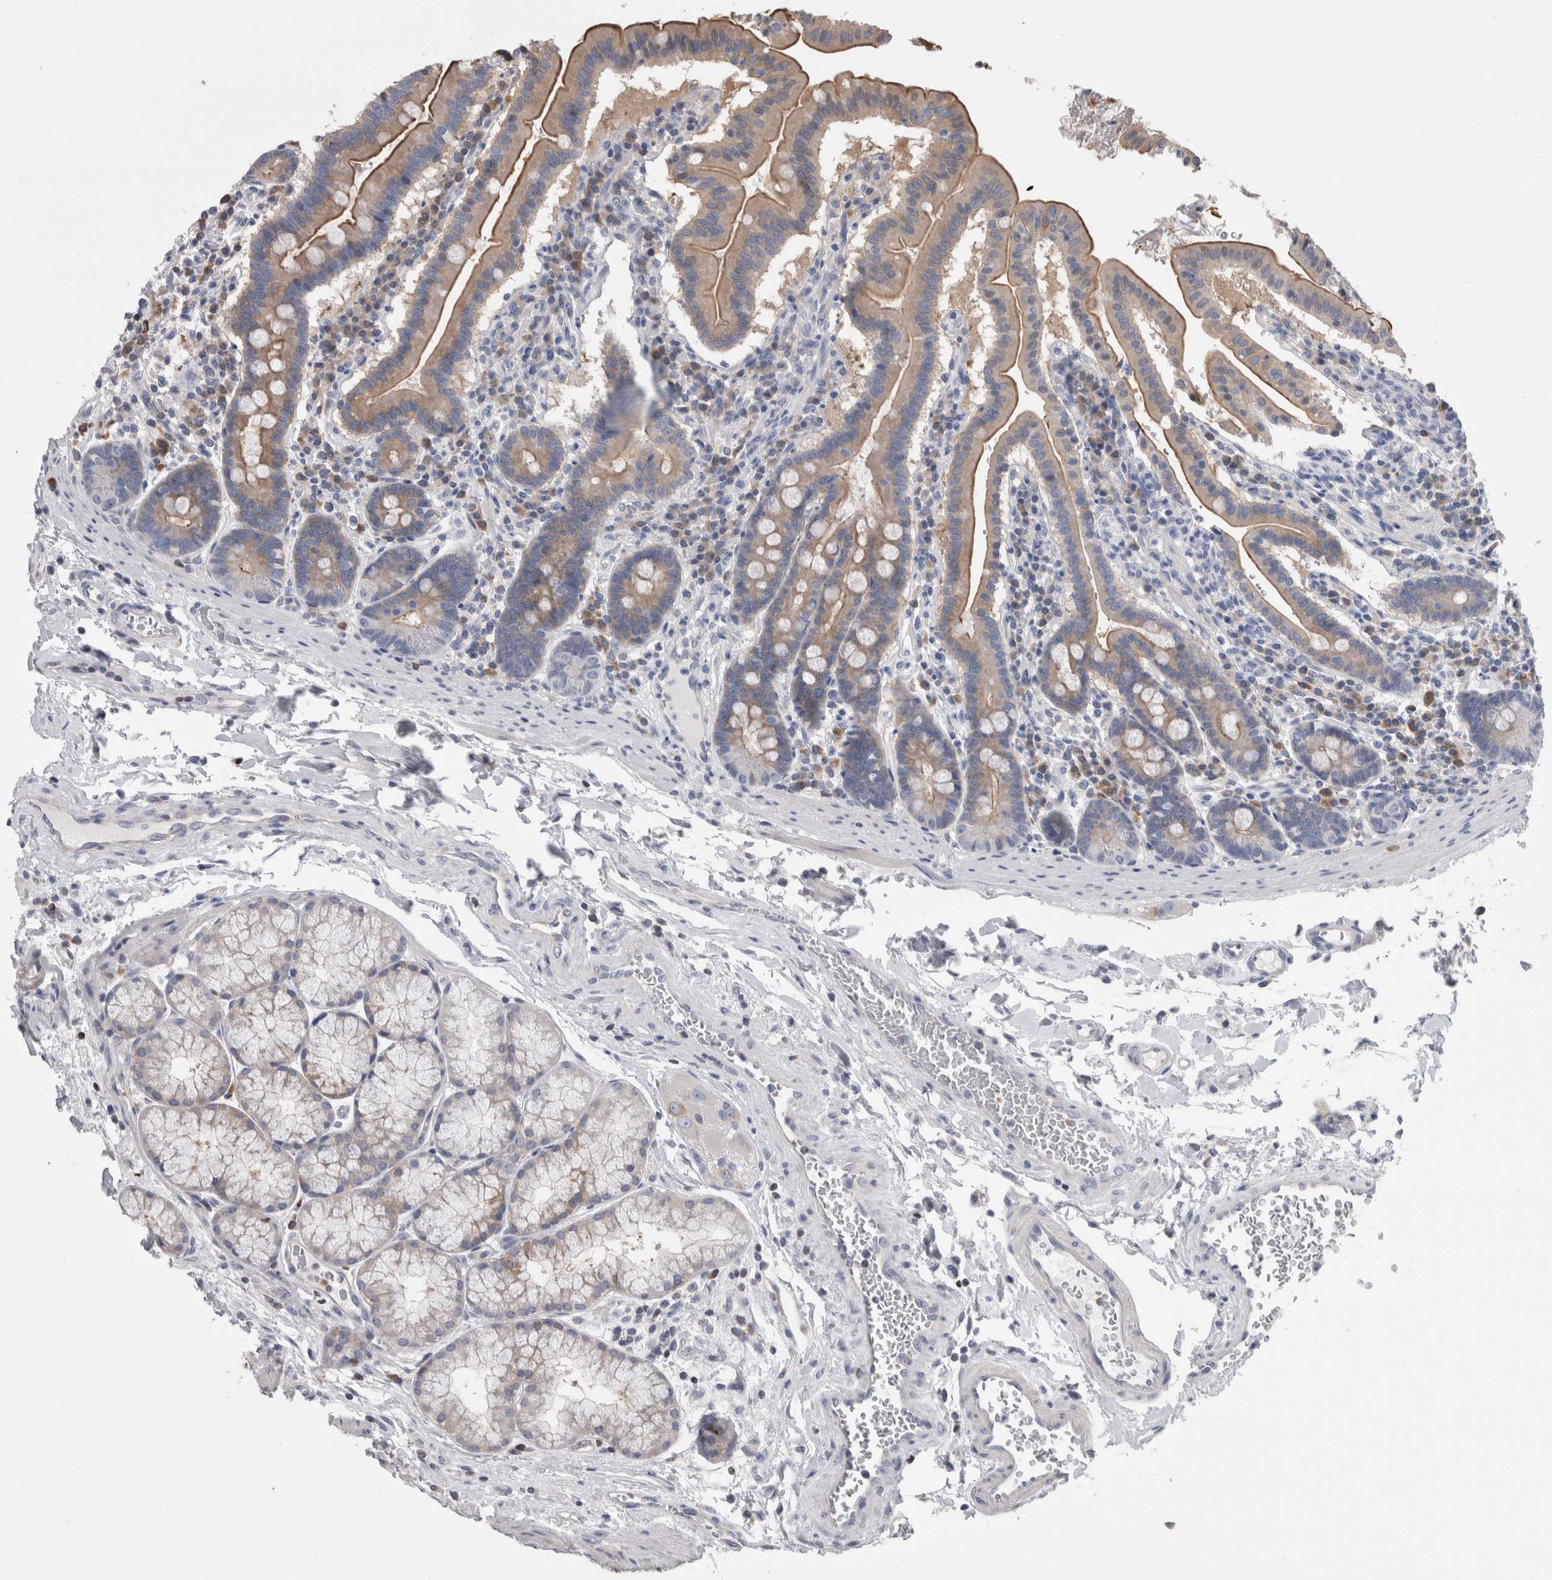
{"staining": {"intensity": "moderate", "quantity": ">75%", "location": "cytoplasmic/membranous"}, "tissue": "duodenum", "cell_type": "Glandular cells", "image_type": "normal", "snomed": [{"axis": "morphology", "description": "Normal tissue, NOS"}, {"axis": "morphology", "description": "Adenocarcinoma, NOS"}, {"axis": "topography", "description": "Pancreas"}, {"axis": "topography", "description": "Duodenum"}], "caption": "A high-resolution image shows immunohistochemistry staining of normal duodenum, which displays moderate cytoplasmic/membranous staining in approximately >75% of glandular cells.", "gene": "DCTN6", "patient": {"sex": "male", "age": 50}}